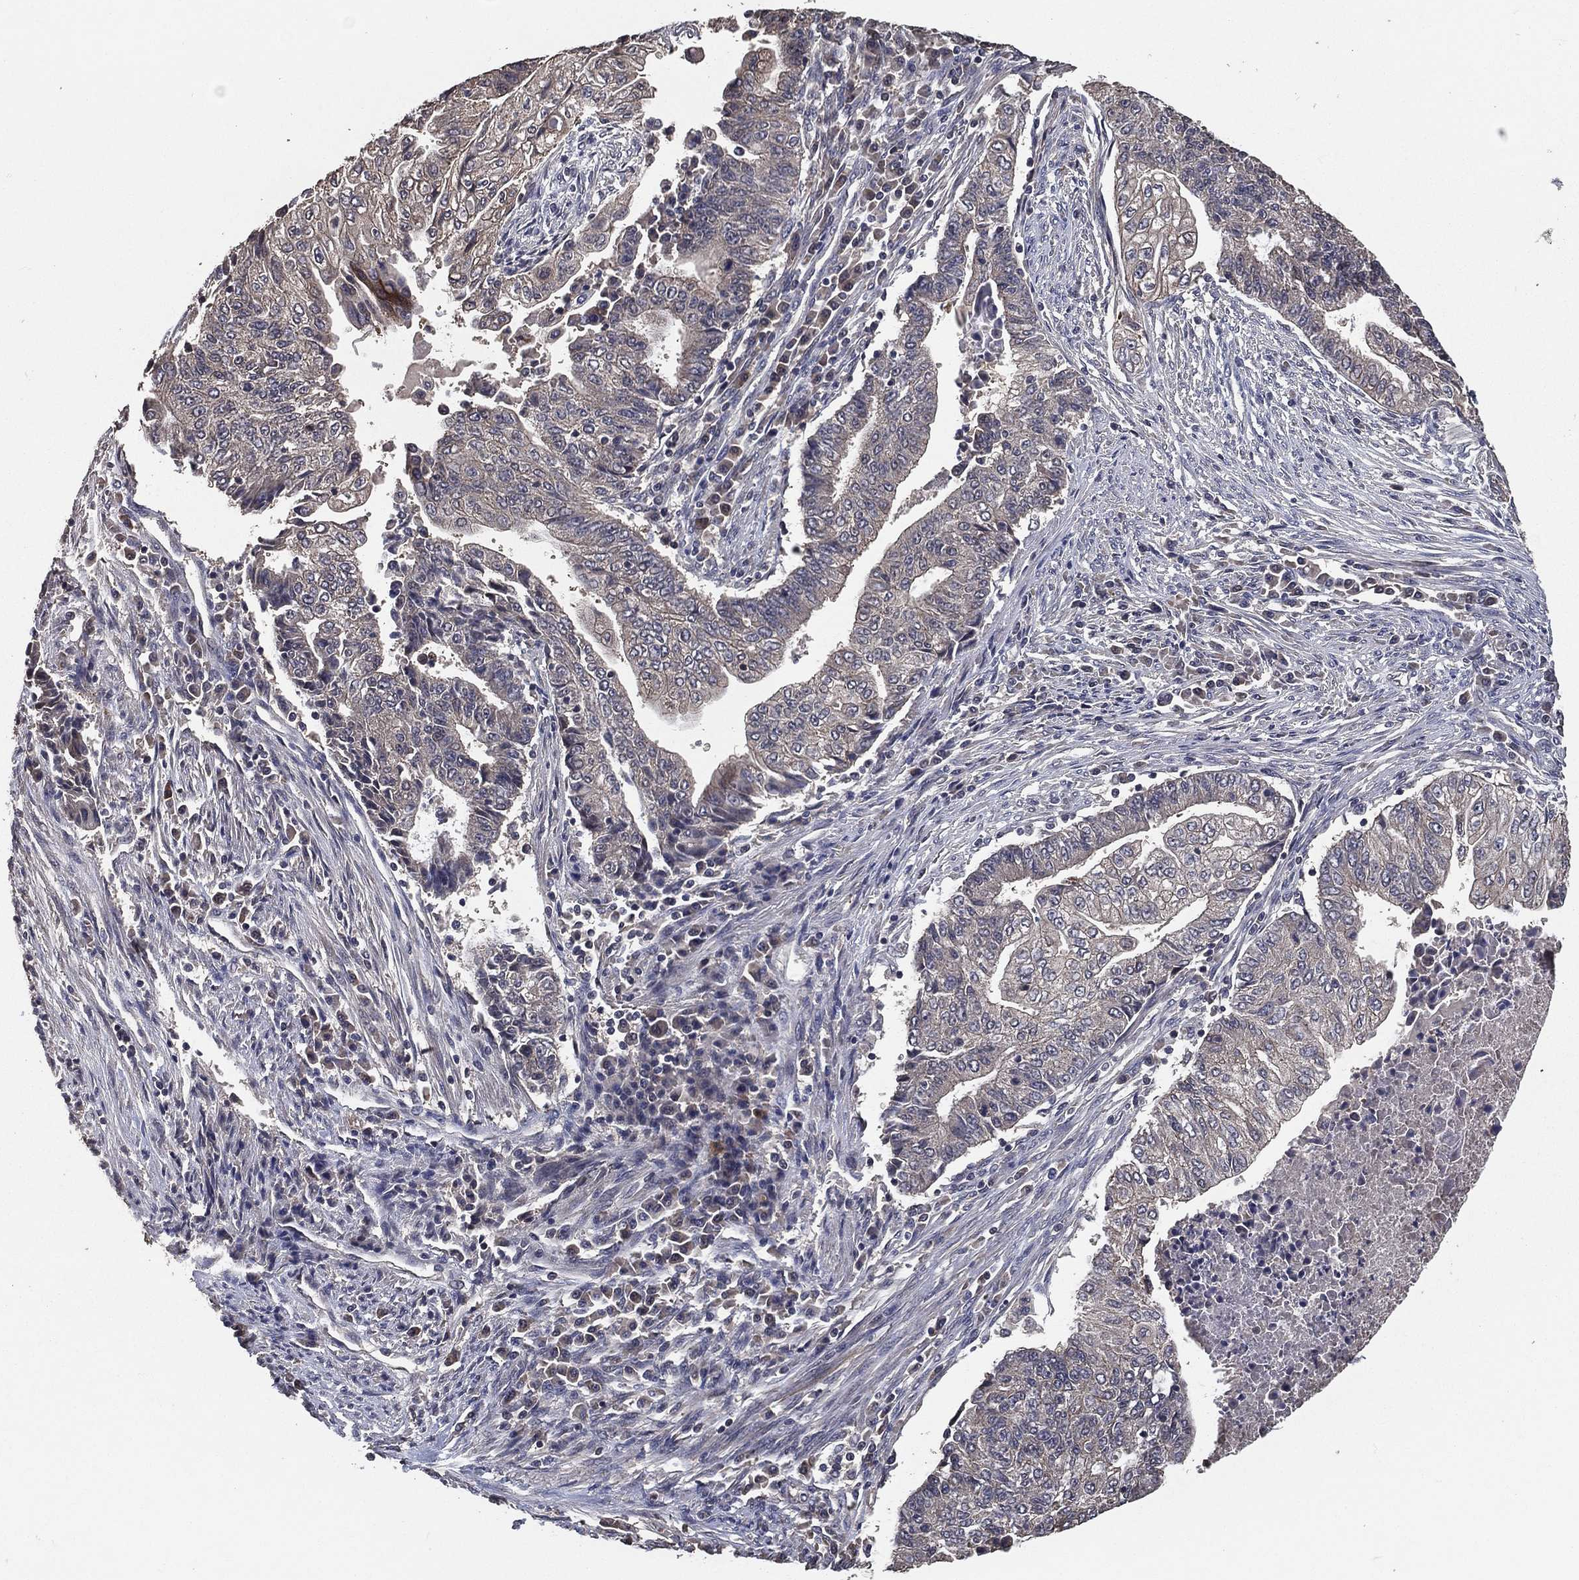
{"staining": {"intensity": "negative", "quantity": "none", "location": "none"}, "tissue": "endometrial cancer", "cell_type": "Tumor cells", "image_type": "cancer", "snomed": [{"axis": "morphology", "description": "Adenocarcinoma, NOS"}, {"axis": "topography", "description": "Uterus"}, {"axis": "topography", "description": "Endometrium"}], "caption": "Tumor cells are negative for brown protein staining in endometrial cancer (adenocarcinoma).", "gene": "PCNT", "patient": {"sex": "female", "age": 54}}